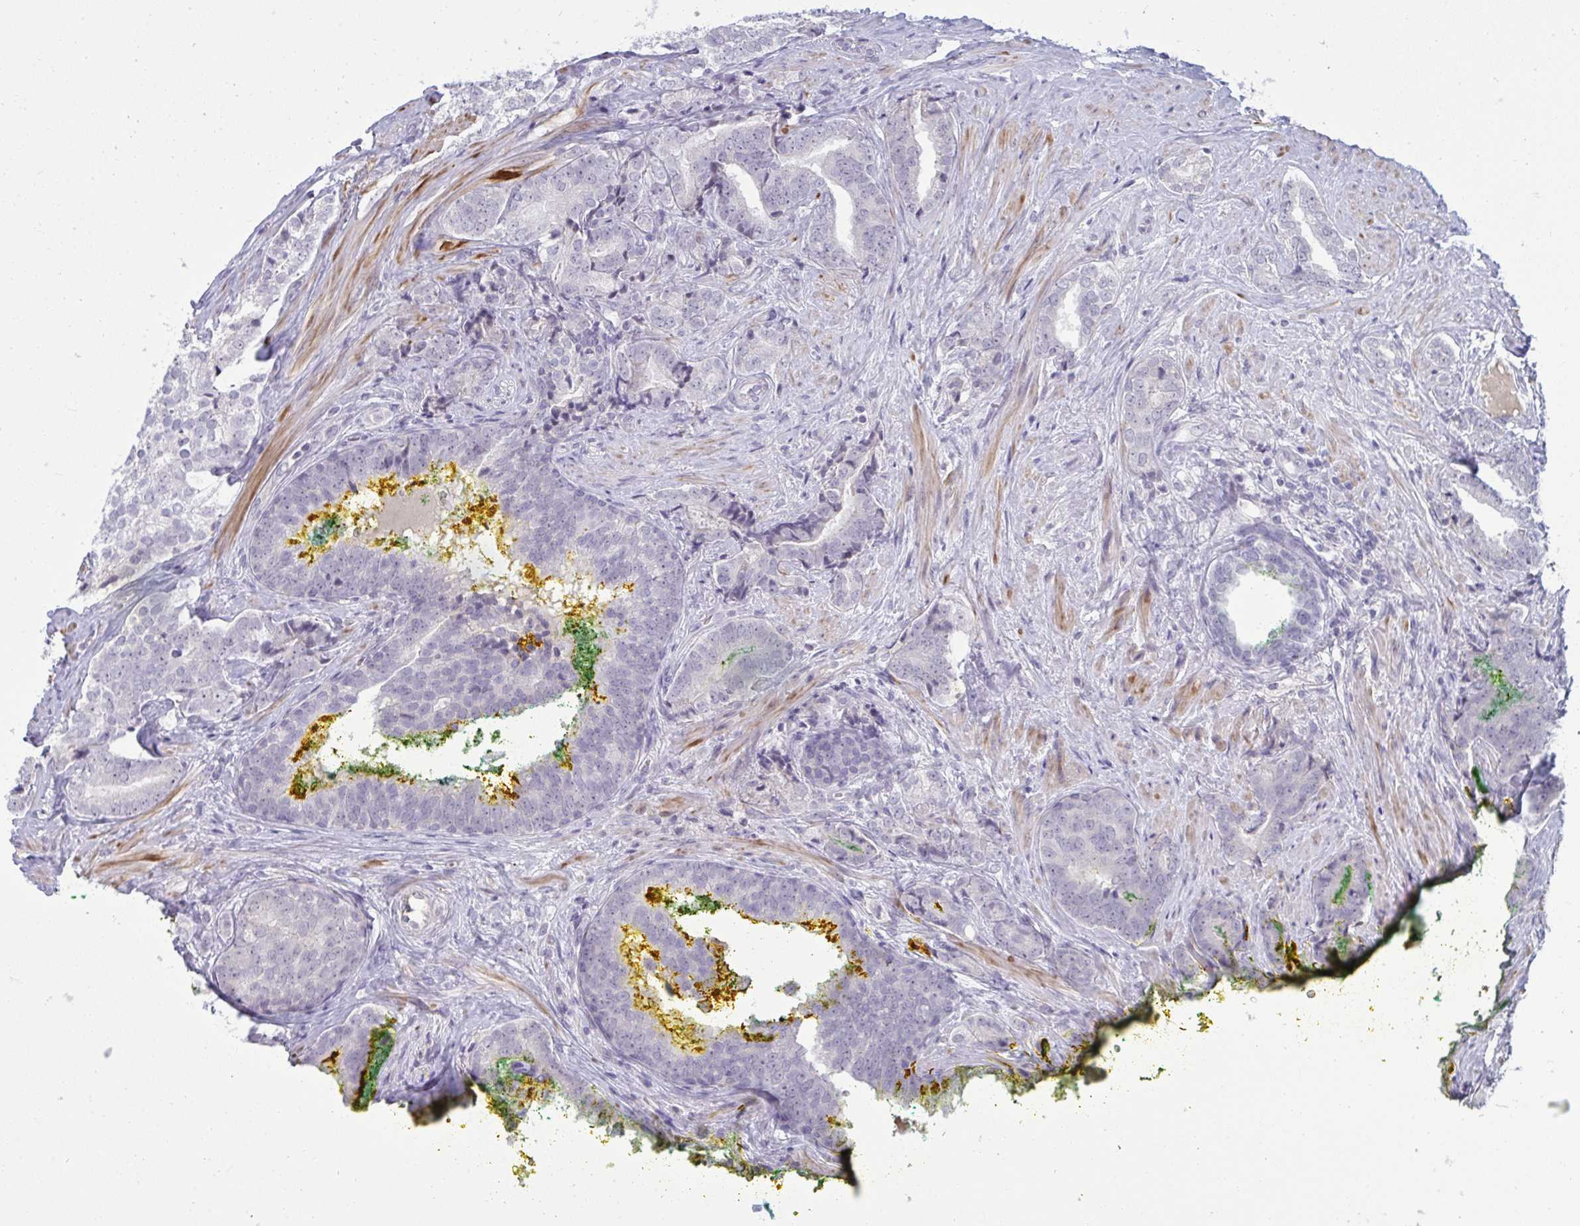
{"staining": {"intensity": "negative", "quantity": "none", "location": "none"}, "tissue": "prostate cancer", "cell_type": "Tumor cells", "image_type": "cancer", "snomed": [{"axis": "morphology", "description": "Adenocarcinoma, High grade"}, {"axis": "topography", "description": "Prostate"}], "caption": "Human prostate cancer (high-grade adenocarcinoma) stained for a protein using immunohistochemistry shows no positivity in tumor cells.", "gene": "RNASEH1", "patient": {"sex": "male", "age": 72}}